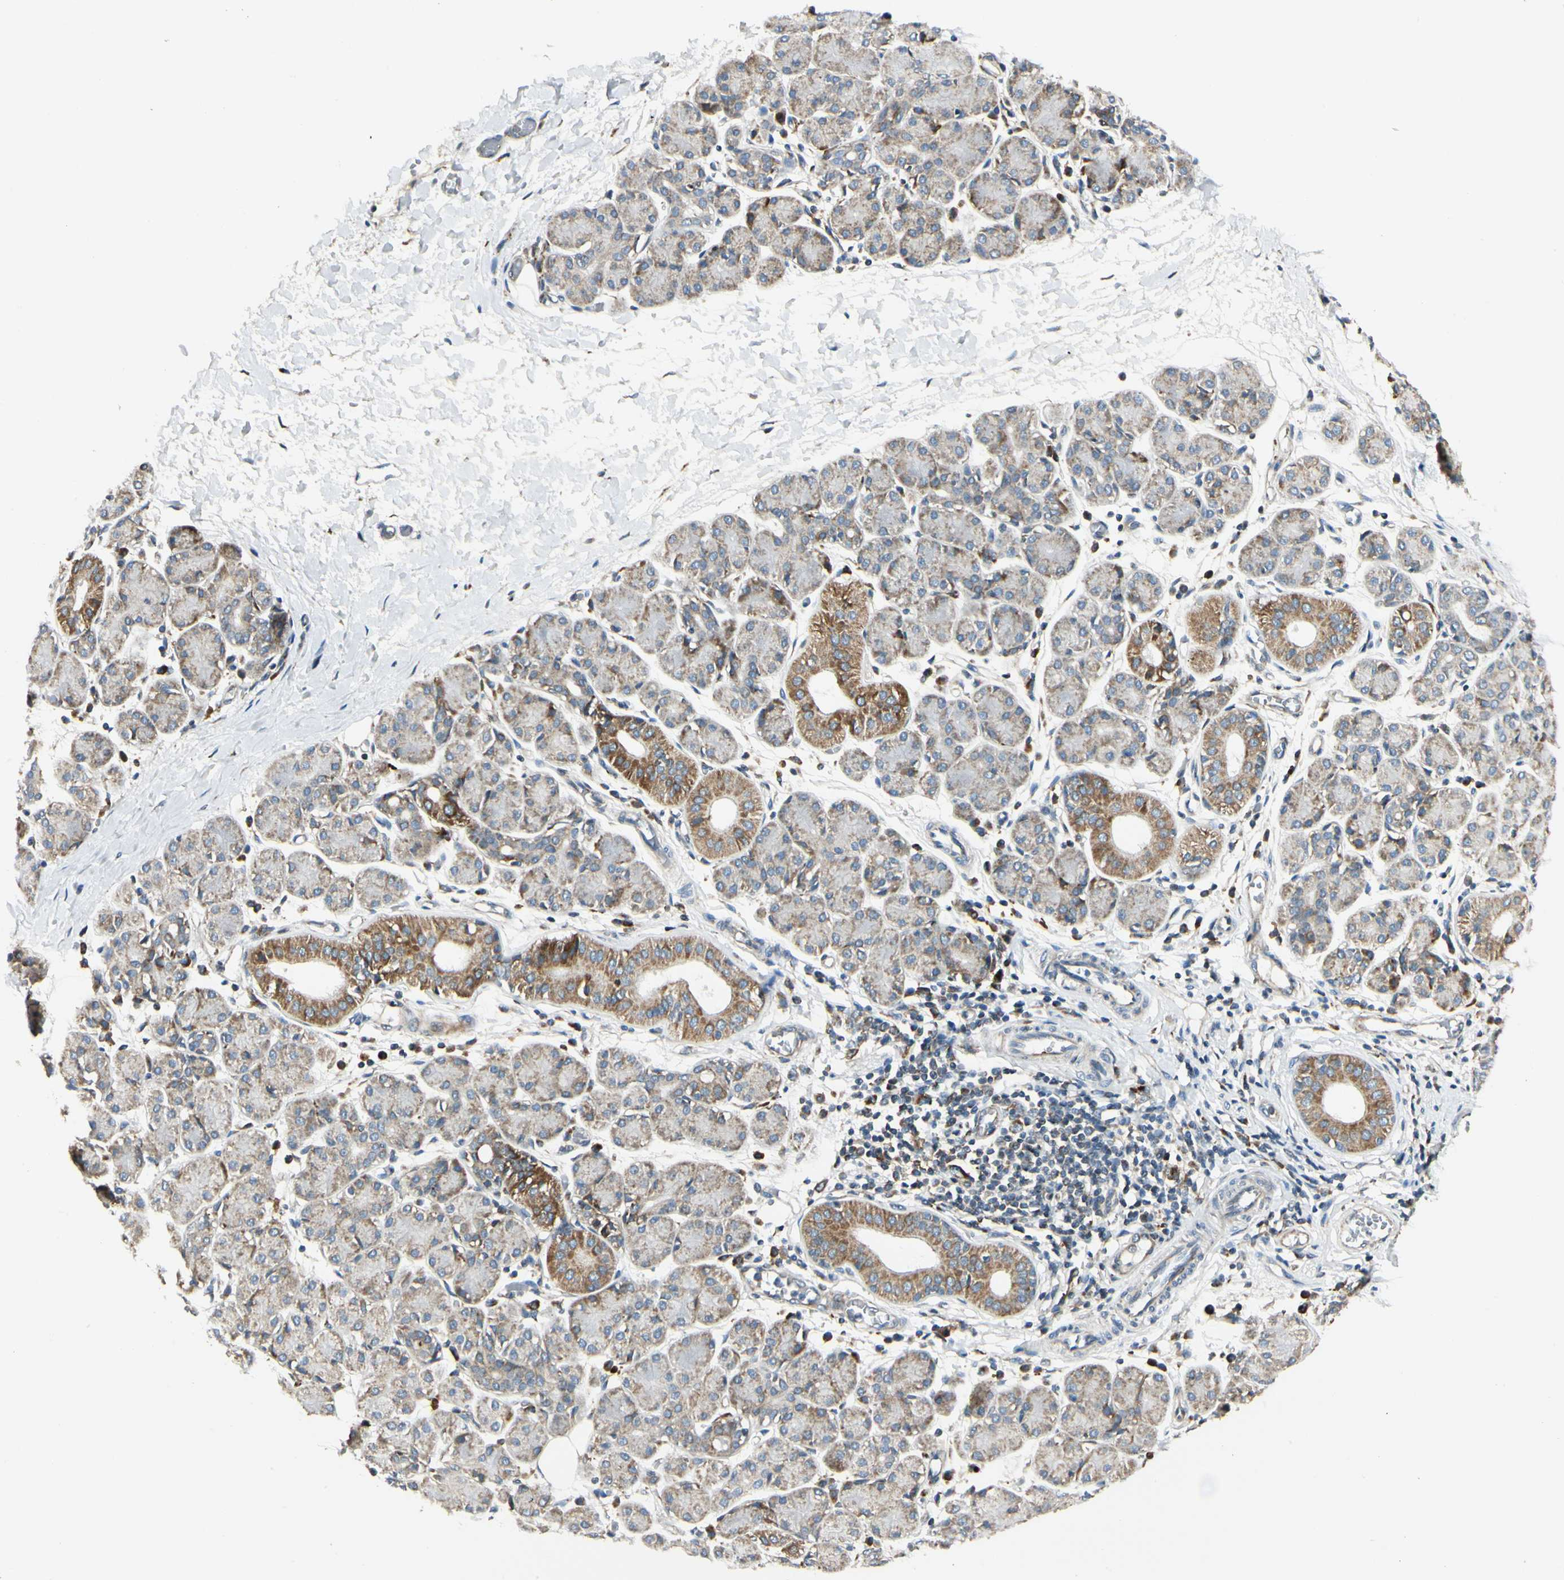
{"staining": {"intensity": "weak", "quantity": "25%-75%", "location": "cytoplasmic/membranous"}, "tissue": "salivary gland", "cell_type": "Glandular cells", "image_type": "normal", "snomed": [{"axis": "morphology", "description": "Normal tissue, NOS"}, {"axis": "morphology", "description": "Inflammation, NOS"}, {"axis": "topography", "description": "Lymph node"}, {"axis": "topography", "description": "Salivary gland"}], "caption": "High-power microscopy captured an immunohistochemistry (IHC) histopathology image of normal salivary gland, revealing weak cytoplasmic/membranous staining in approximately 25%-75% of glandular cells.", "gene": "MRPL9", "patient": {"sex": "male", "age": 3}}